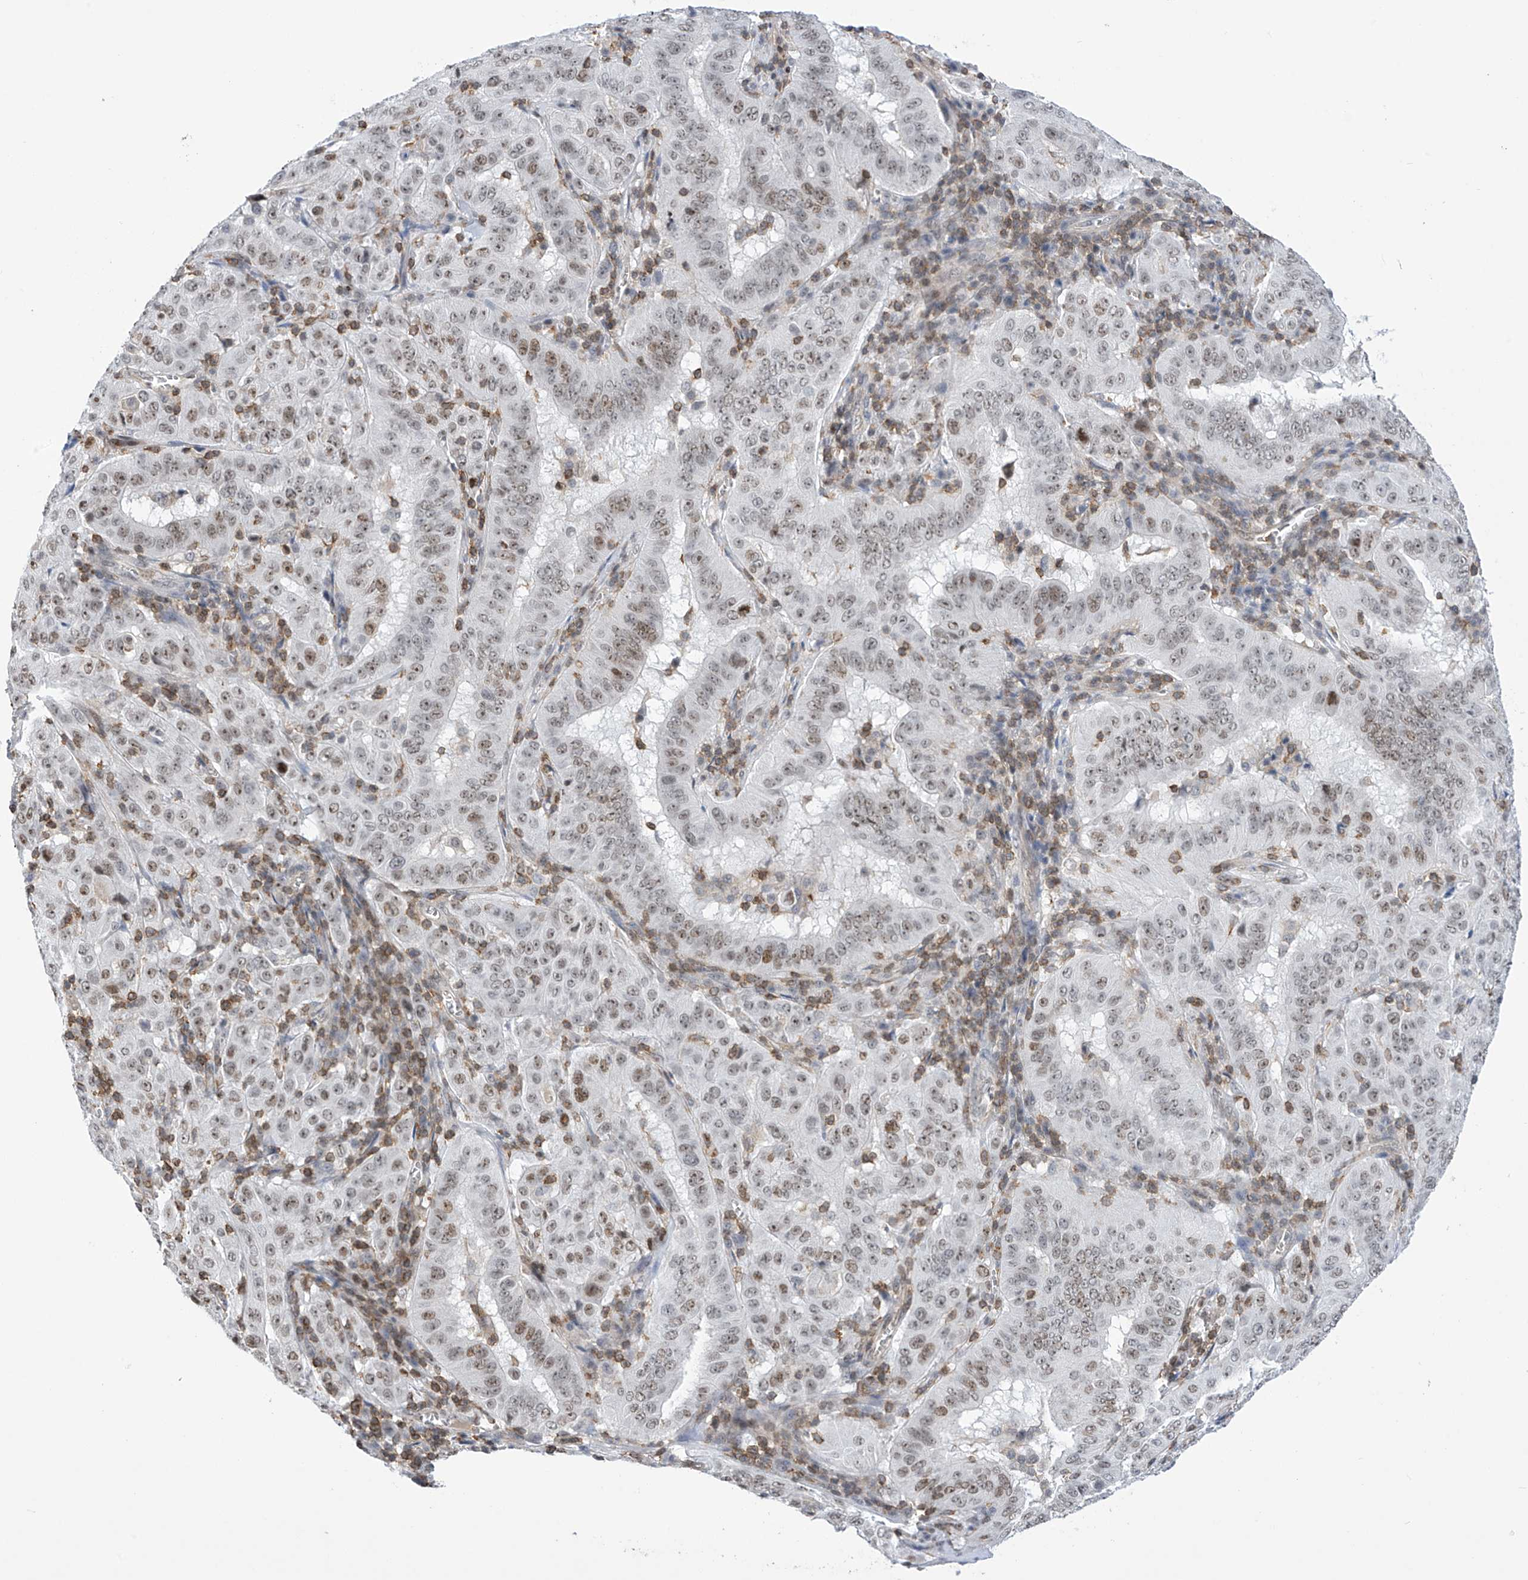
{"staining": {"intensity": "weak", "quantity": "25%-75%", "location": "nuclear"}, "tissue": "pancreatic cancer", "cell_type": "Tumor cells", "image_type": "cancer", "snomed": [{"axis": "morphology", "description": "Adenocarcinoma, NOS"}, {"axis": "topography", "description": "Pancreas"}], "caption": "Brown immunohistochemical staining in human pancreatic adenocarcinoma exhibits weak nuclear positivity in about 25%-75% of tumor cells. (DAB = brown stain, brightfield microscopy at high magnification).", "gene": "MSL3", "patient": {"sex": "male", "age": 63}}